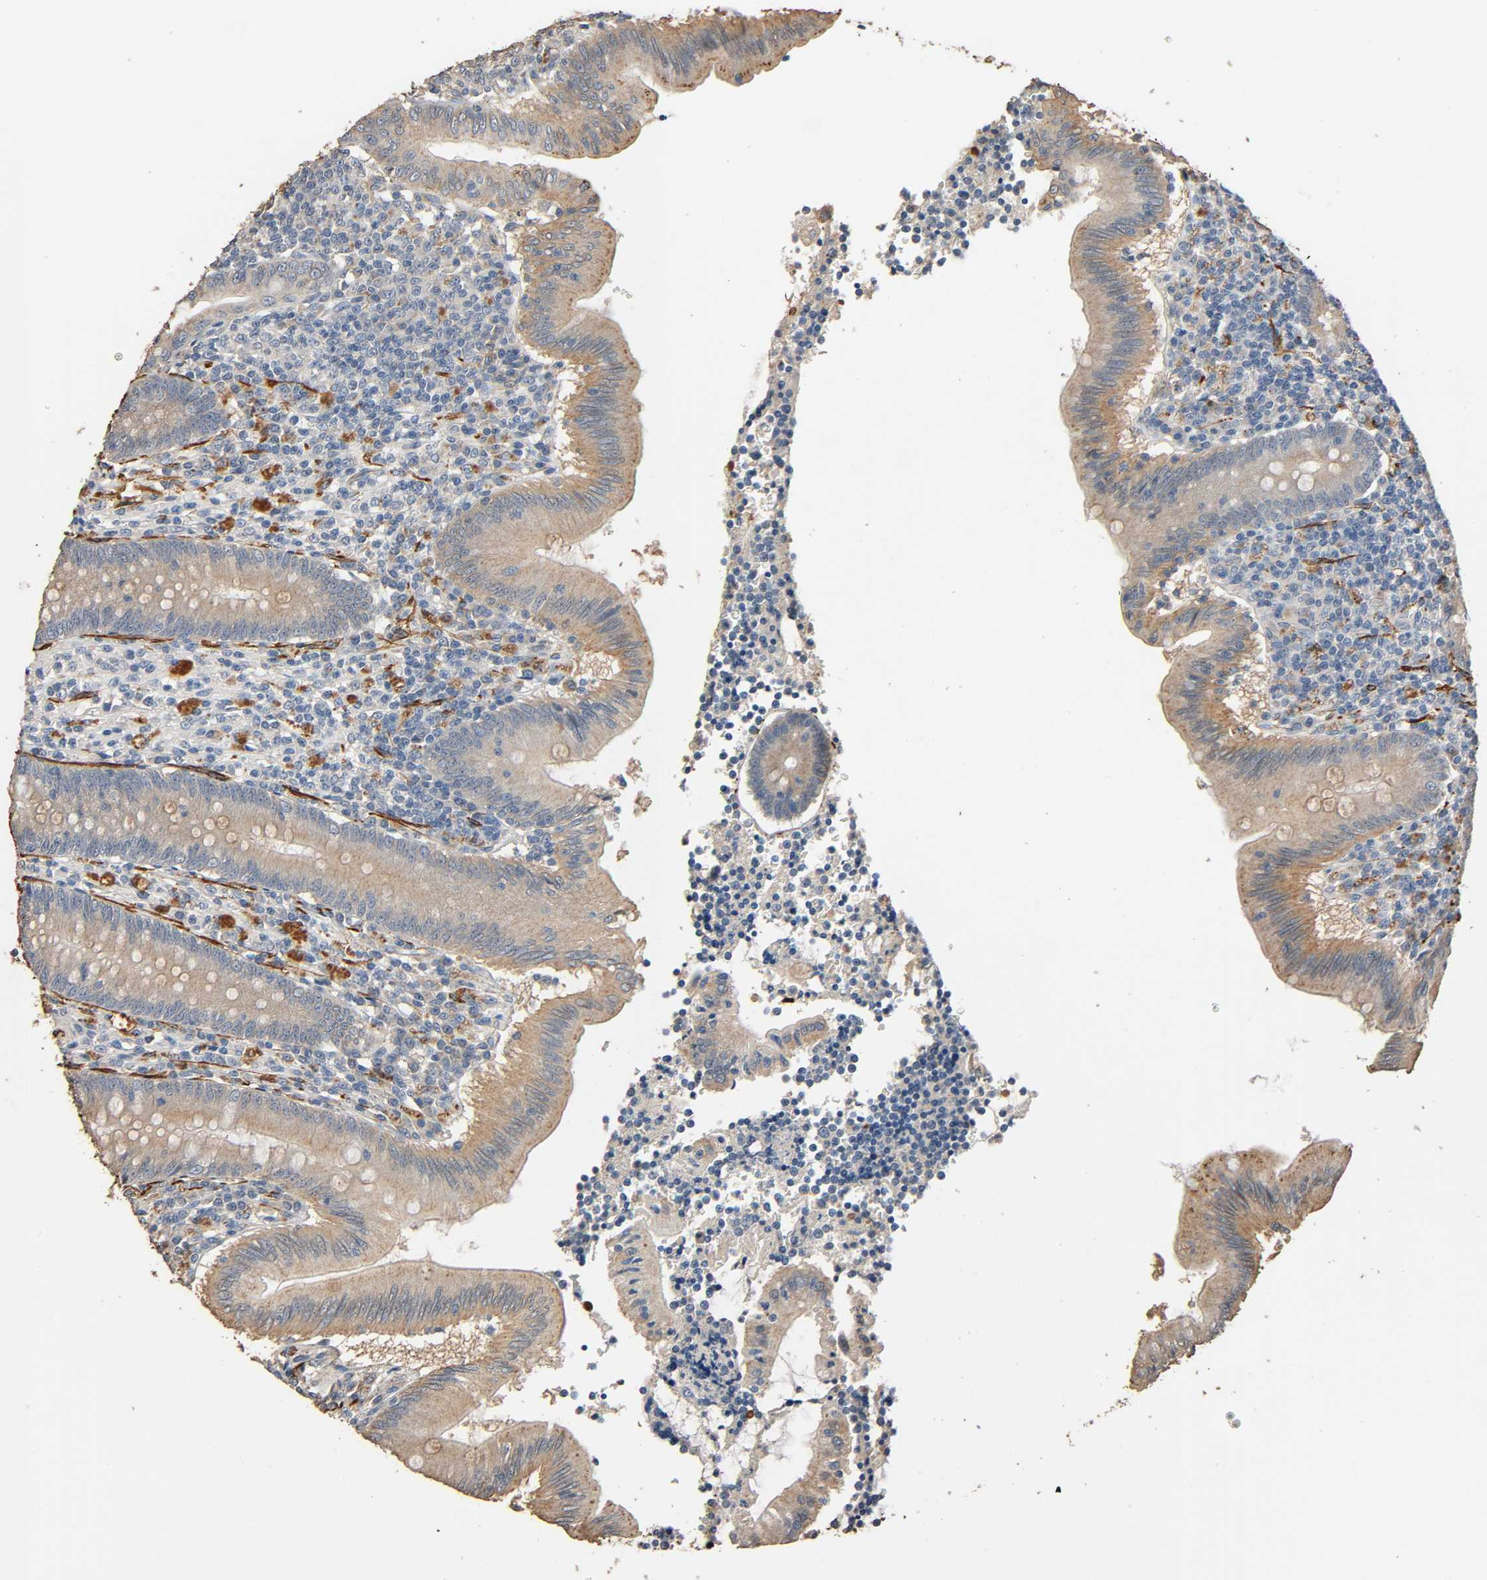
{"staining": {"intensity": "moderate", "quantity": ">75%", "location": "cytoplasmic/membranous"}, "tissue": "appendix", "cell_type": "Glandular cells", "image_type": "normal", "snomed": [{"axis": "morphology", "description": "Normal tissue, NOS"}, {"axis": "morphology", "description": "Inflammation, NOS"}, {"axis": "topography", "description": "Appendix"}], "caption": "Immunohistochemistry (DAB) staining of normal human appendix reveals moderate cytoplasmic/membranous protein expression in about >75% of glandular cells.", "gene": "GSTA1", "patient": {"sex": "male", "age": 46}}